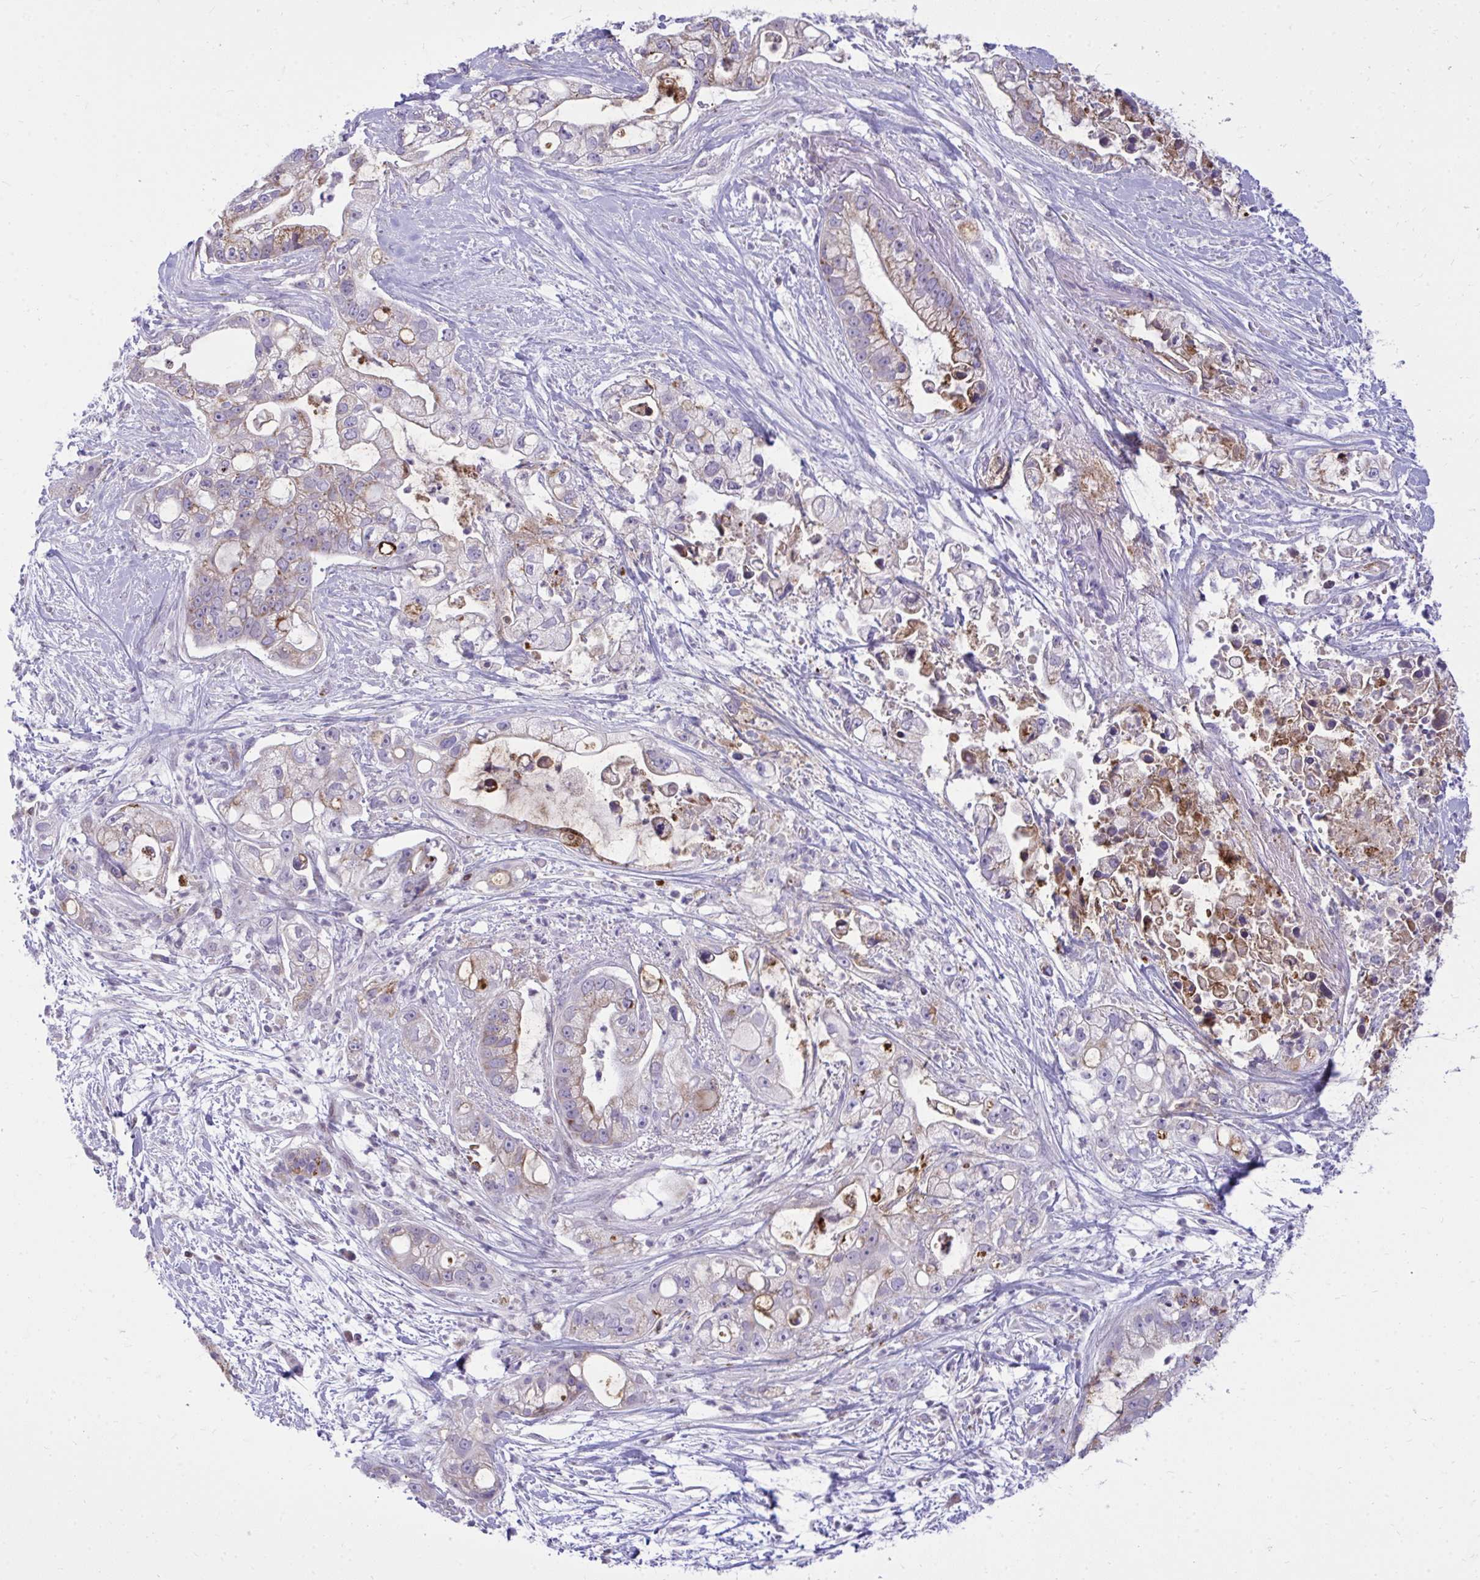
{"staining": {"intensity": "moderate", "quantity": "<25%", "location": "cytoplasmic/membranous"}, "tissue": "pancreatic cancer", "cell_type": "Tumor cells", "image_type": "cancer", "snomed": [{"axis": "morphology", "description": "Adenocarcinoma, NOS"}, {"axis": "topography", "description": "Pancreas"}], "caption": "A photomicrograph of human pancreatic cancer stained for a protein displays moderate cytoplasmic/membranous brown staining in tumor cells.", "gene": "RPS6KA2", "patient": {"sex": "female", "age": 69}}